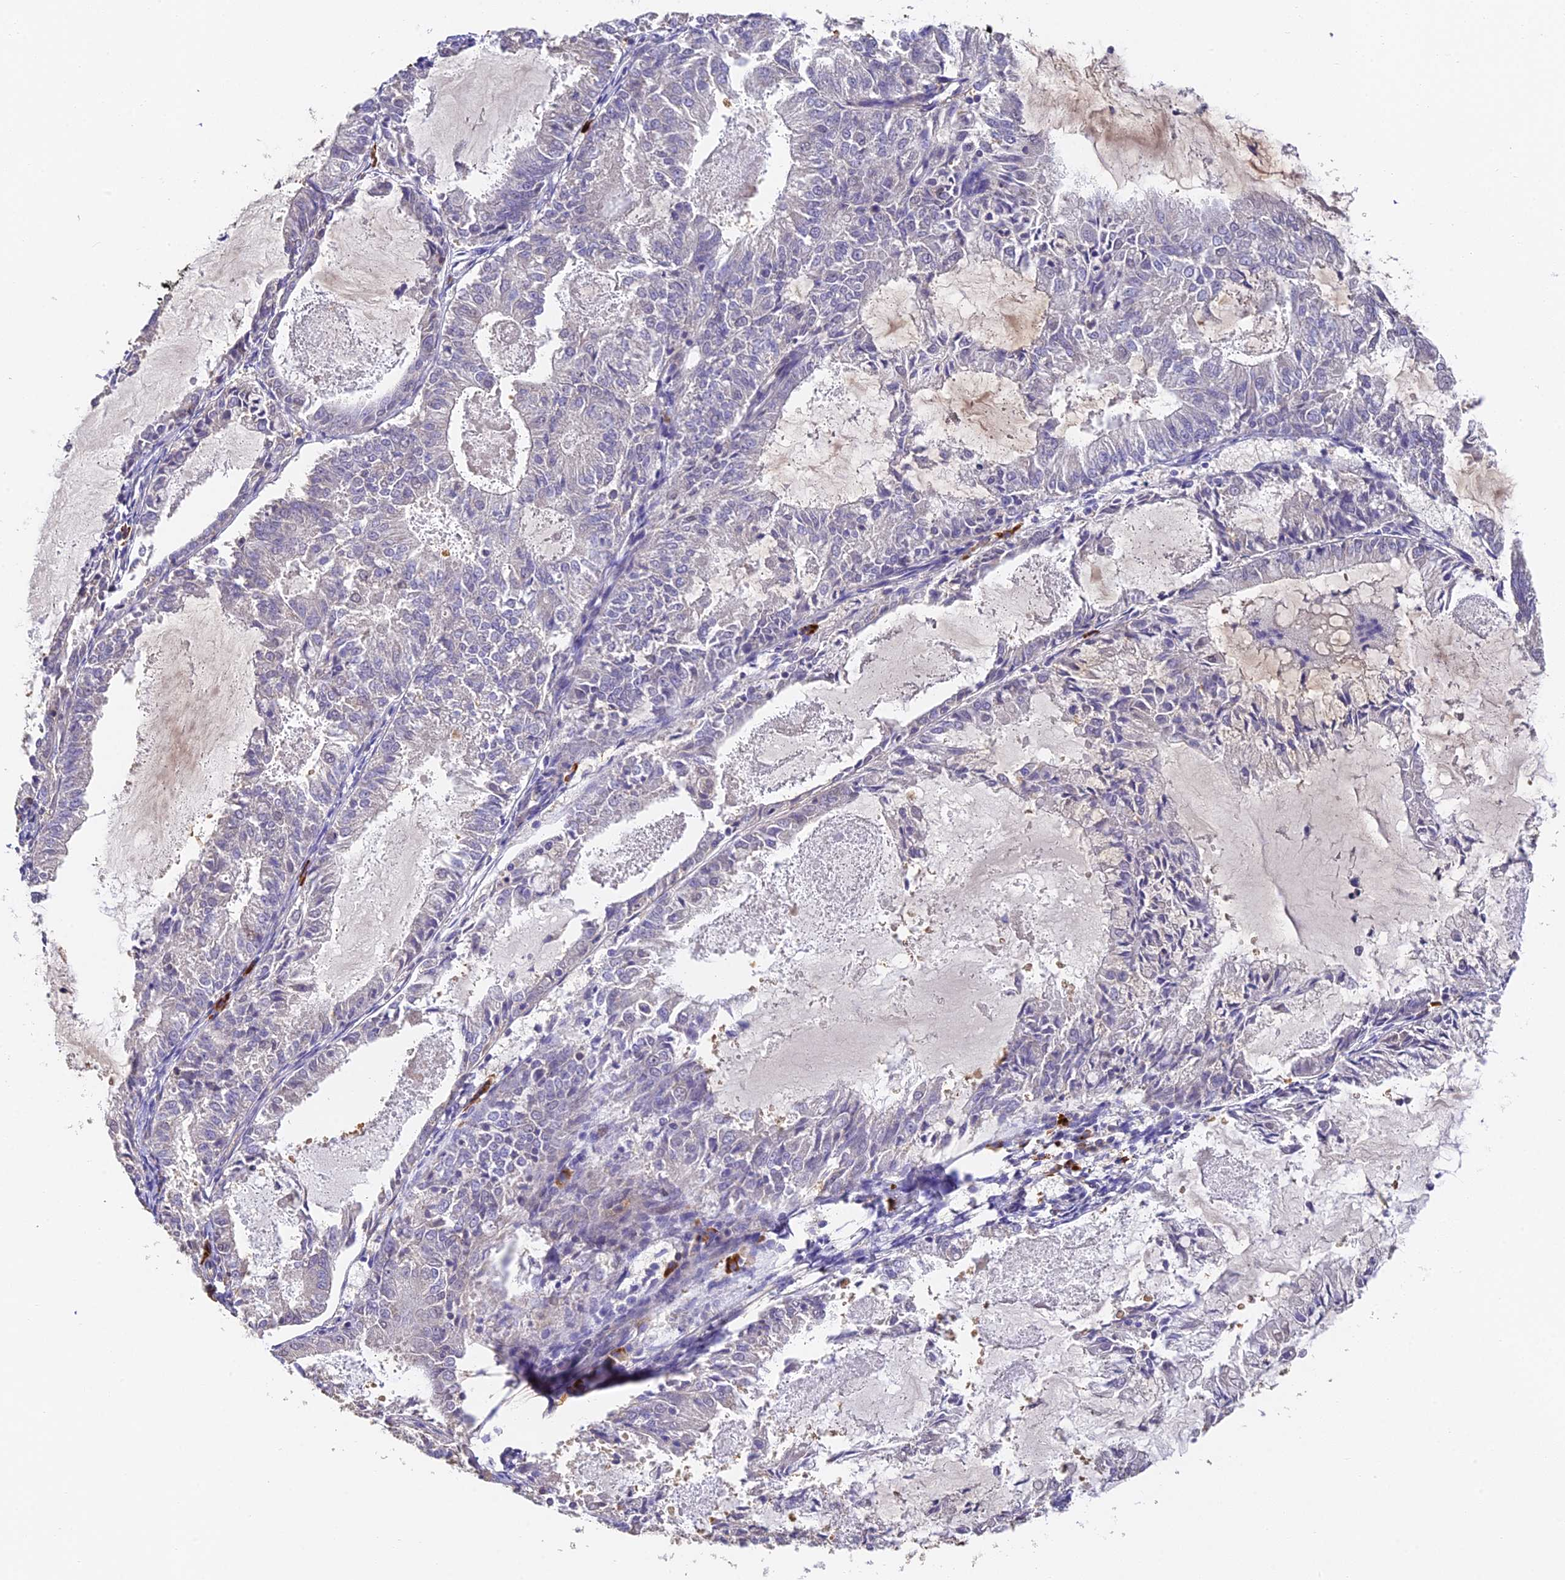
{"staining": {"intensity": "negative", "quantity": "none", "location": "none"}, "tissue": "endometrial cancer", "cell_type": "Tumor cells", "image_type": "cancer", "snomed": [{"axis": "morphology", "description": "Adenocarcinoma, NOS"}, {"axis": "topography", "description": "Endometrium"}], "caption": "The photomicrograph demonstrates no staining of tumor cells in endometrial cancer.", "gene": "SLC11A1", "patient": {"sex": "female", "age": 57}}